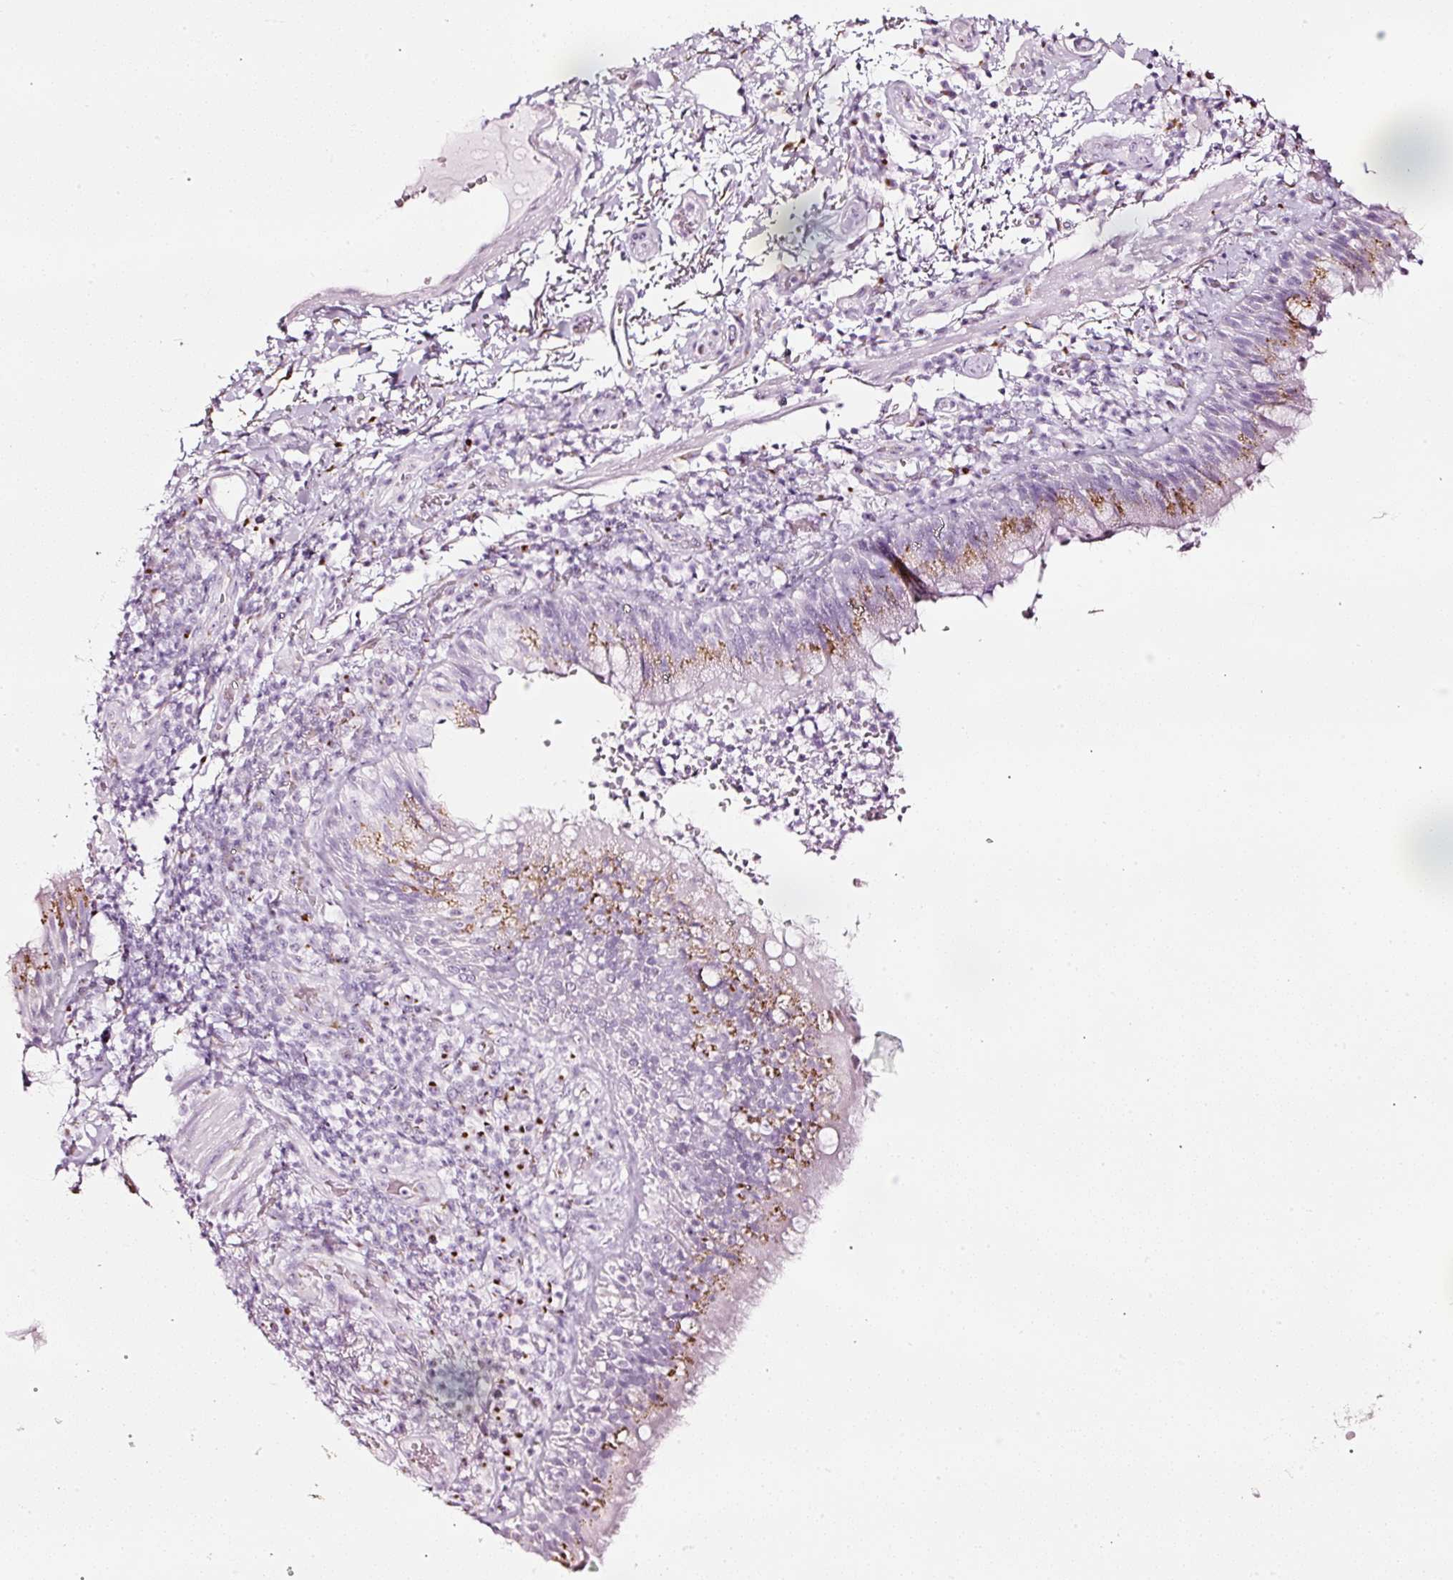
{"staining": {"intensity": "moderate", "quantity": "25%-75%", "location": "cytoplasmic/membranous"}, "tissue": "bronchus", "cell_type": "Respiratory epithelial cells", "image_type": "normal", "snomed": [{"axis": "morphology", "description": "Normal tissue, NOS"}, {"axis": "topography", "description": "Cartilage tissue"}, {"axis": "topography", "description": "Bronchus"}], "caption": "Protein staining shows moderate cytoplasmic/membranous positivity in approximately 25%-75% of respiratory epithelial cells in benign bronchus.", "gene": "SDF4", "patient": {"sex": "male", "age": 56}}